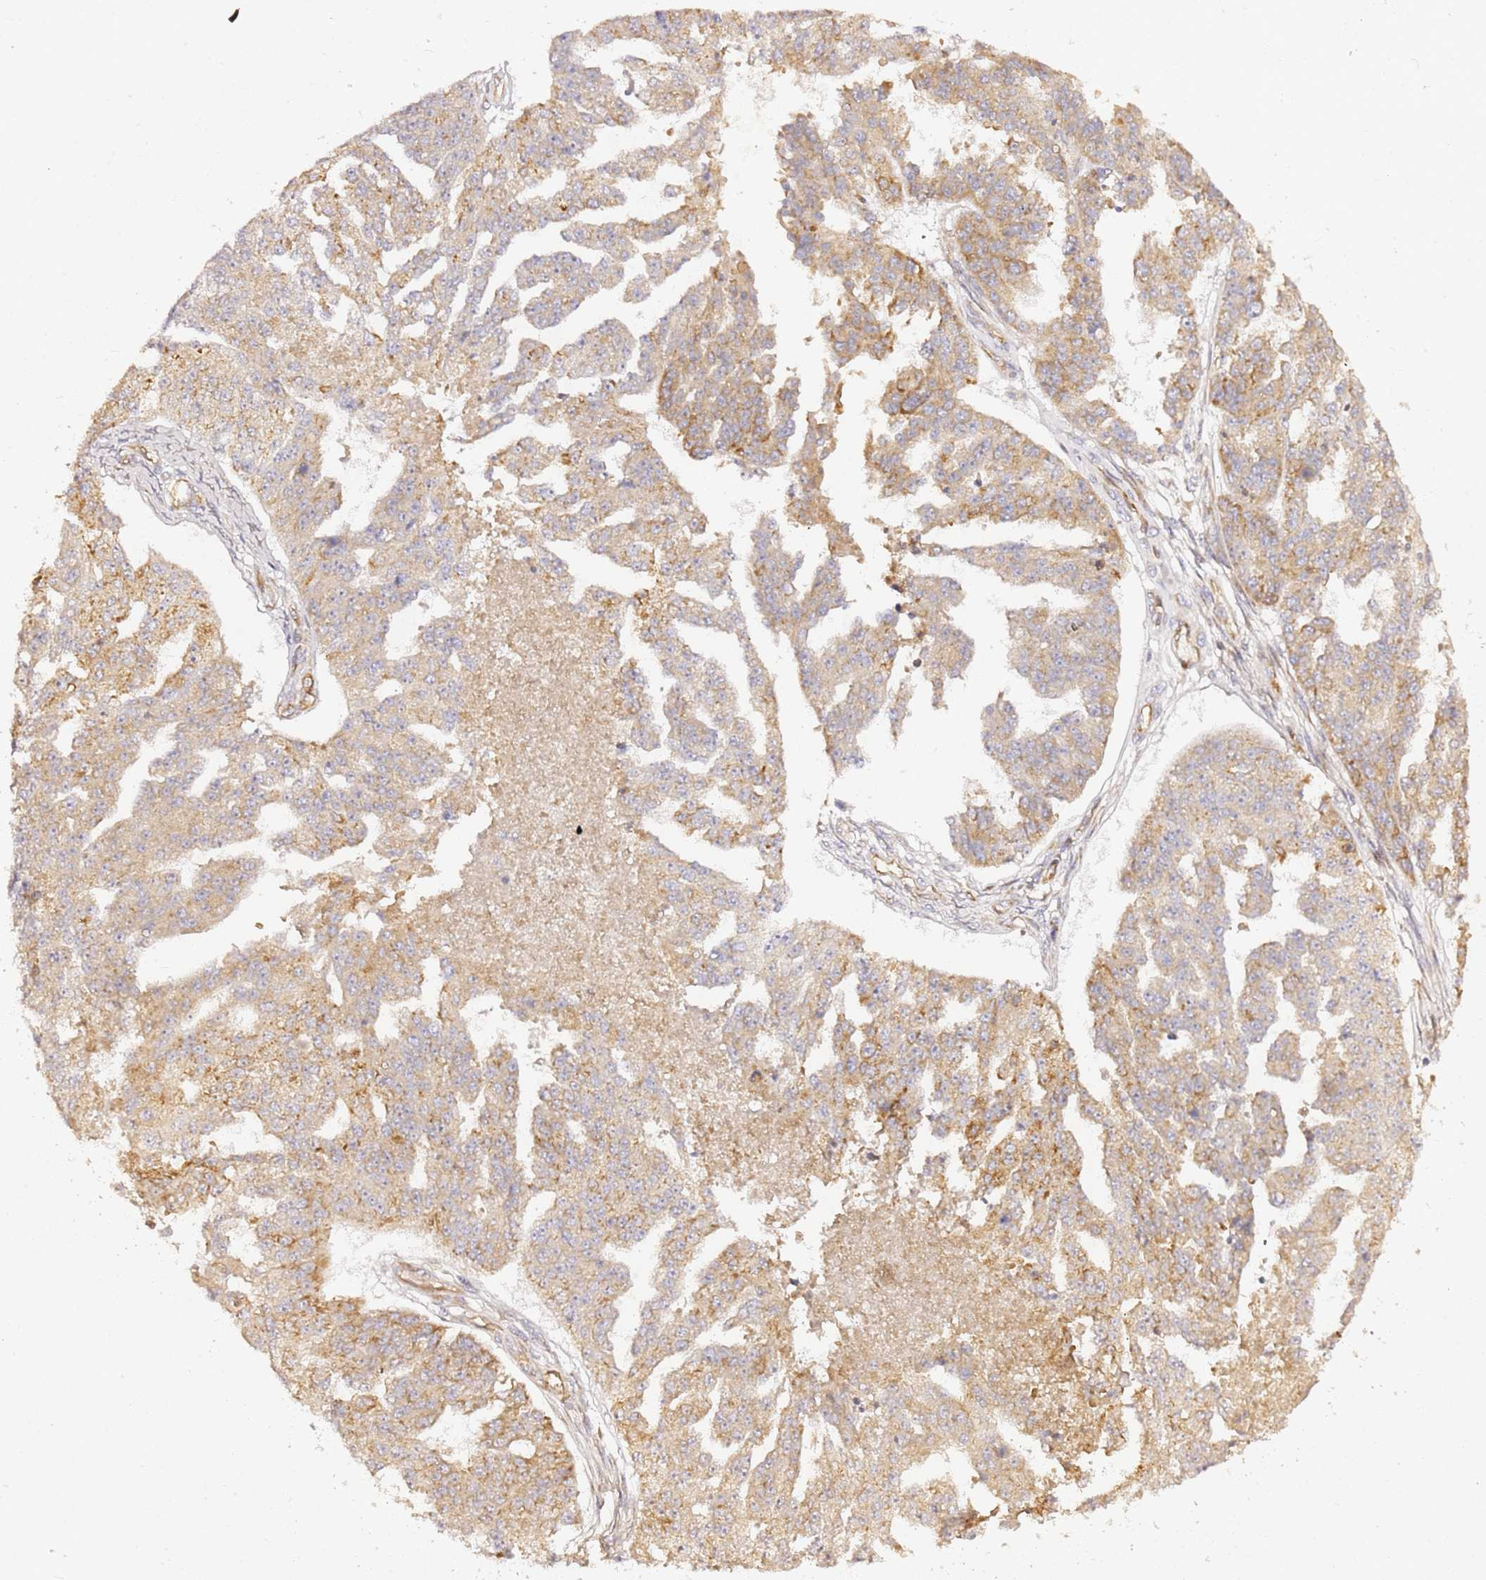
{"staining": {"intensity": "weak", "quantity": ">75%", "location": "cytoplasmic/membranous"}, "tissue": "ovarian cancer", "cell_type": "Tumor cells", "image_type": "cancer", "snomed": [{"axis": "morphology", "description": "Cystadenocarcinoma, serous, NOS"}, {"axis": "topography", "description": "Ovary"}], "caption": "Immunohistochemistry photomicrograph of neoplastic tissue: serous cystadenocarcinoma (ovarian) stained using immunohistochemistry displays low levels of weak protein expression localized specifically in the cytoplasmic/membranous of tumor cells, appearing as a cytoplasmic/membranous brown color.", "gene": "KIF7", "patient": {"sex": "female", "age": 58}}